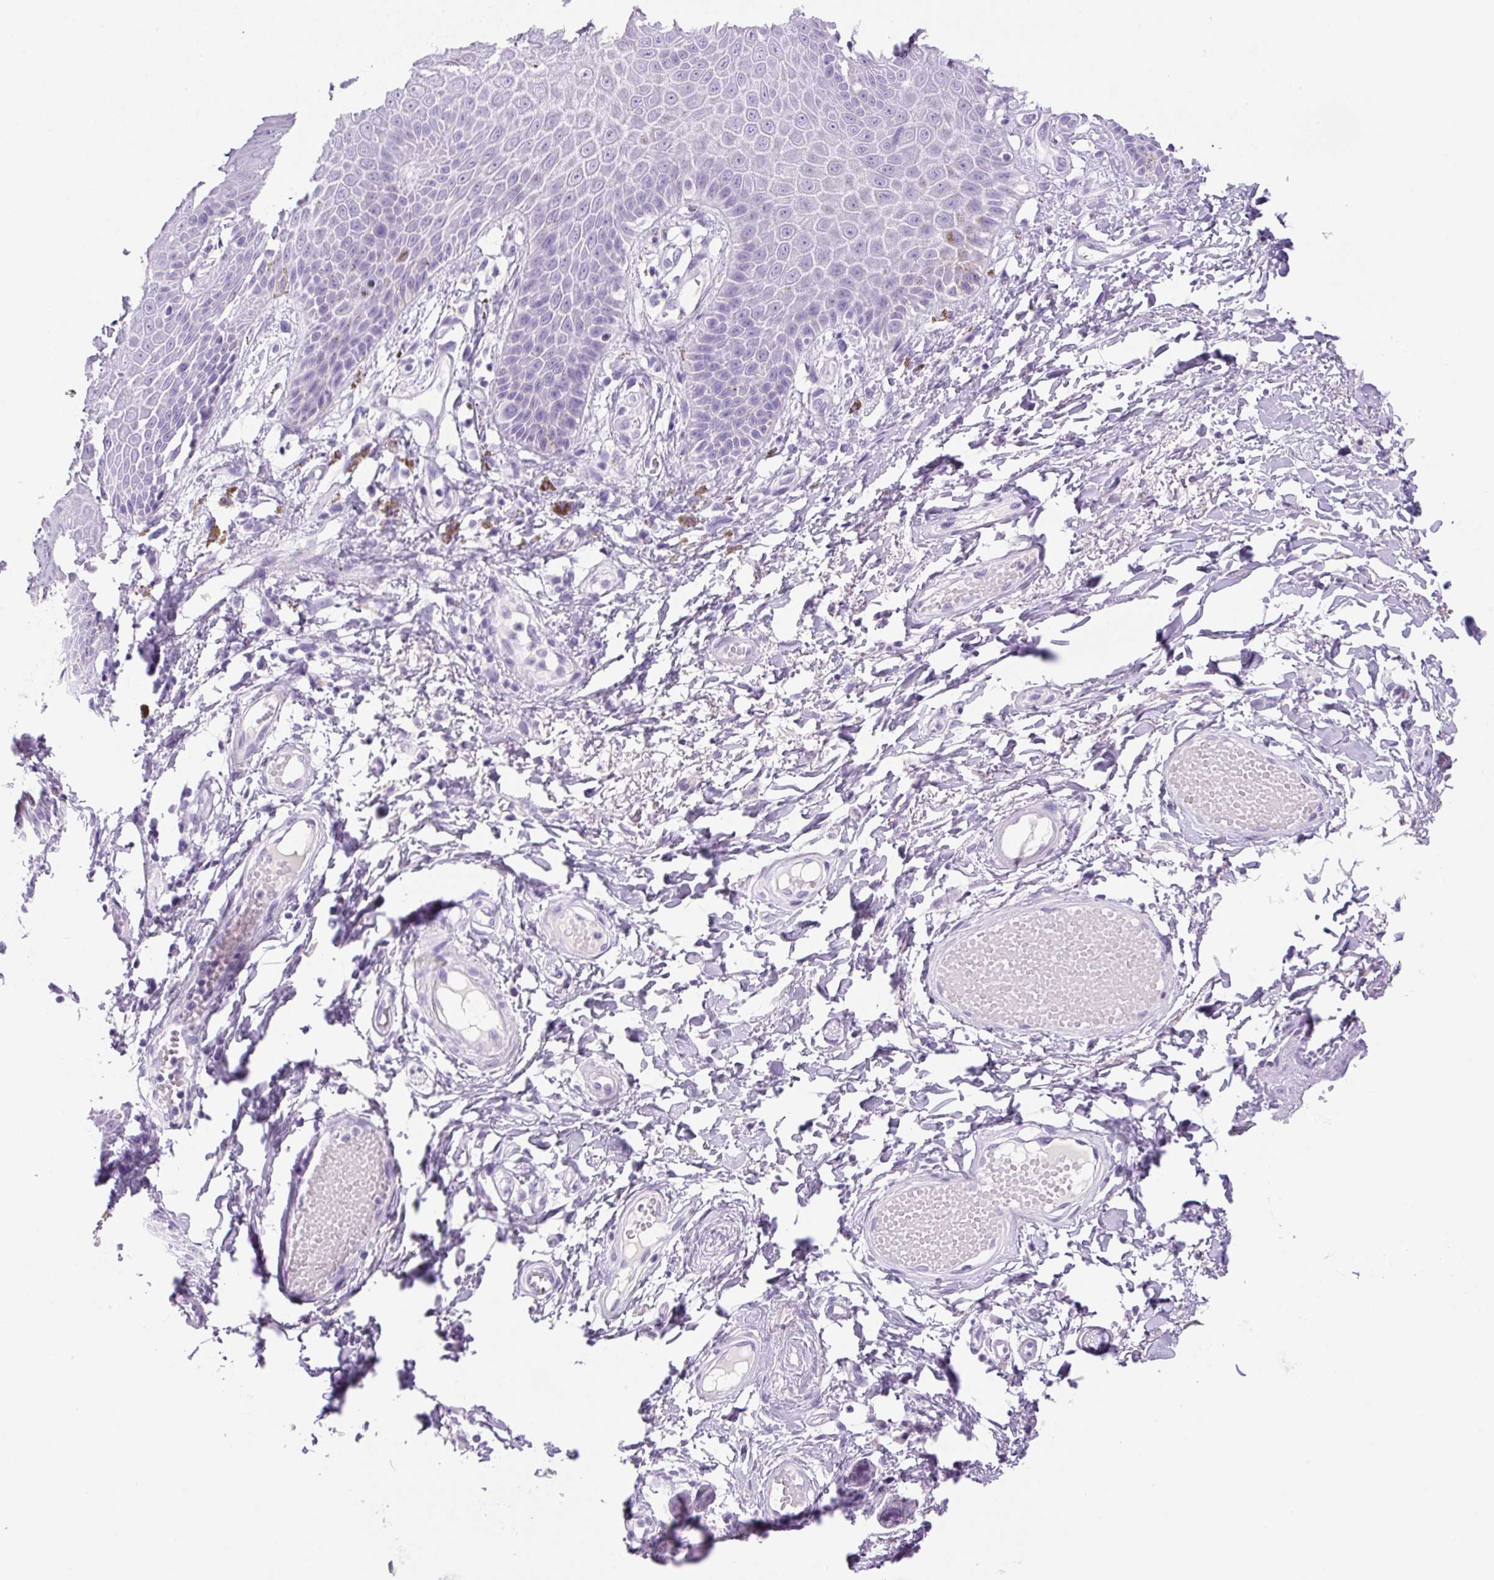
{"staining": {"intensity": "negative", "quantity": "none", "location": "none"}, "tissue": "skin", "cell_type": "Epidermal cells", "image_type": "normal", "snomed": [{"axis": "morphology", "description": "Normal tissue, NOS"}, {"axis": "topography", "description": "Anal"}, {"axis": "topography", "description": "Peripheral nerve tissue"}], "caption": "Immunohistochemistry of unremarkable skin reveals no staining in epidermal cells.", "gene": "PRRT1", "patient": {"sex": "male", "age": 78}}